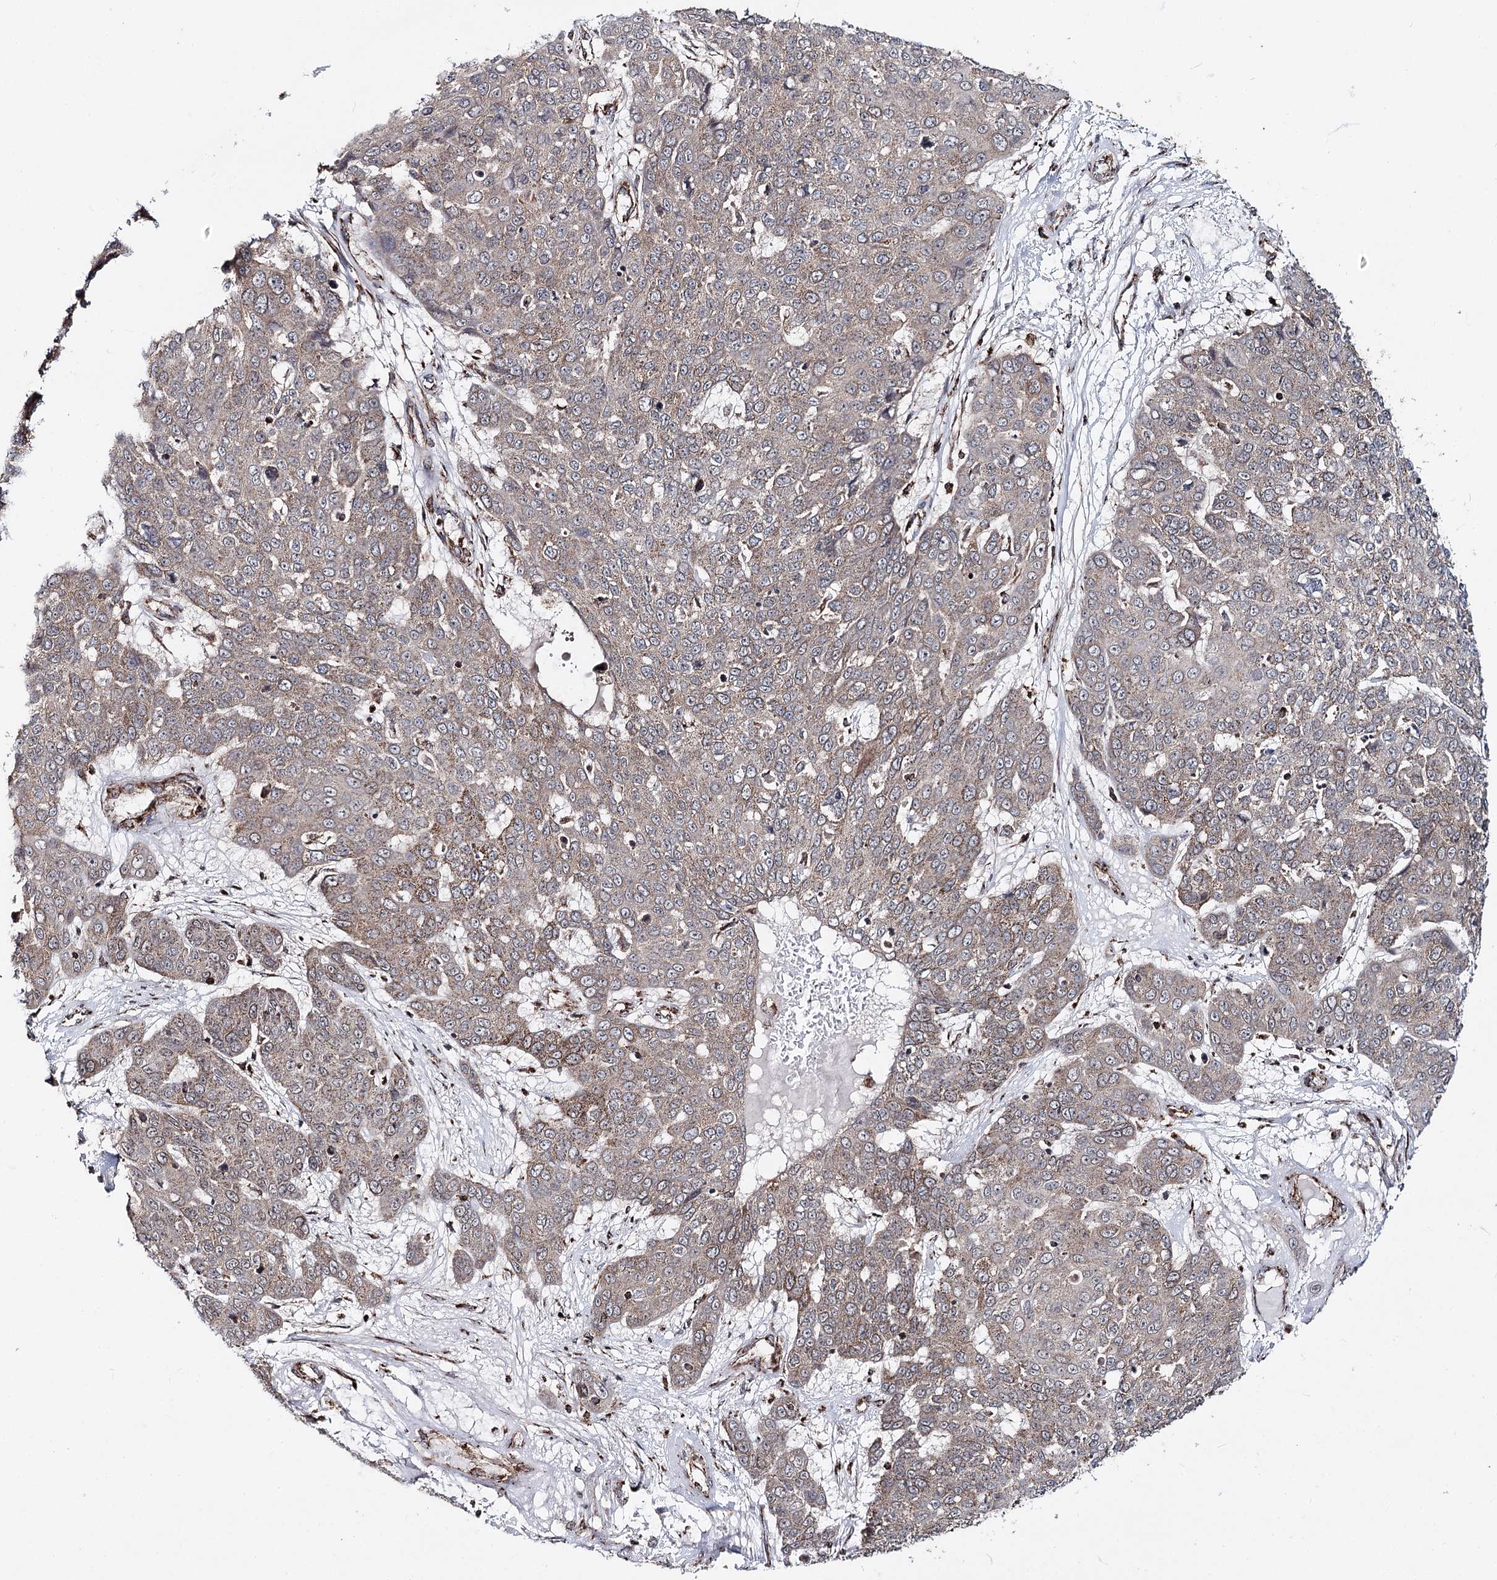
{"staining": {"intensity": "weak", "quantity": "25%-75%", "location": "cytoplasmic/membranous"}, "tissue": "skin cancer", "cell_type": "Tumor cells", "image_type": "cancer", "snomed": [{"axis": "morphology", "description": "Squamous cell carcinoma, NOS"}, {"axis": "topography", "description": "Skin"}], "caption": "Skin cancer (squamous cell carcinoma) was stained to show a protein in brown. There is low levels of weak cytoplasmic/membranous positivity in about 25%-75% of tumor cells.", "gene": "FGFR1OP2", "patient": {"sex": "male", "age": 71}}